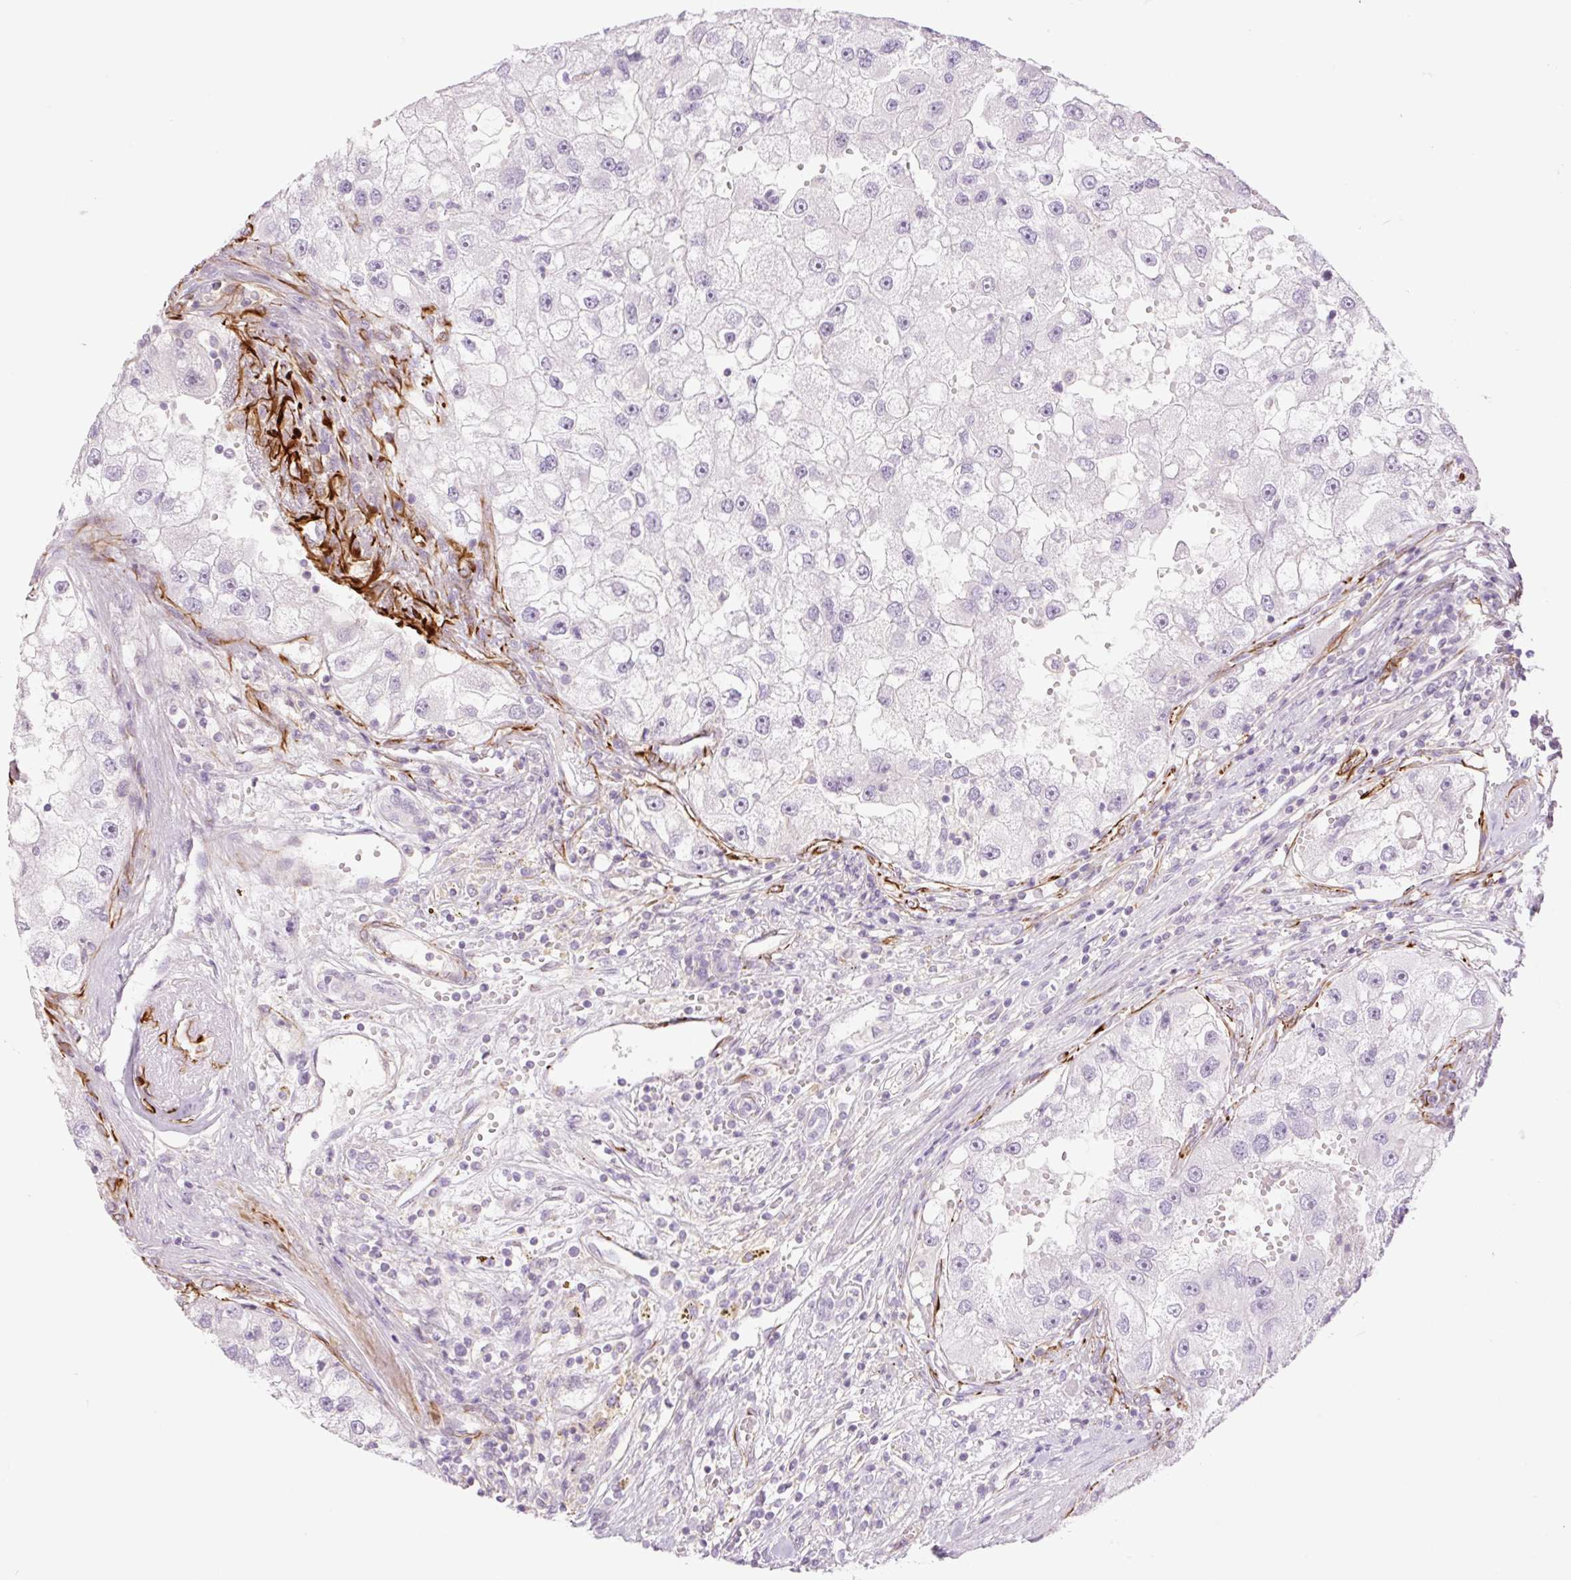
{"staining": {"intensity": "negative", "quantity": "none", "location": "none"}, "tissue": "renal cancer", "cell_type": "Tumor cells", "image_type": "cancer", "snomed": [{"axis": "morphology", "description": "Adenocarcinoma, NOS"}, {"axis": "topography", "description": "Kidney"}], "caption": "DAB immunohistochemical staining of renal cancer demonstrates no significant positivity in tumor cells.", "gene": "ZFYVE21", "patient": {"sex": "male", "age": 63}}